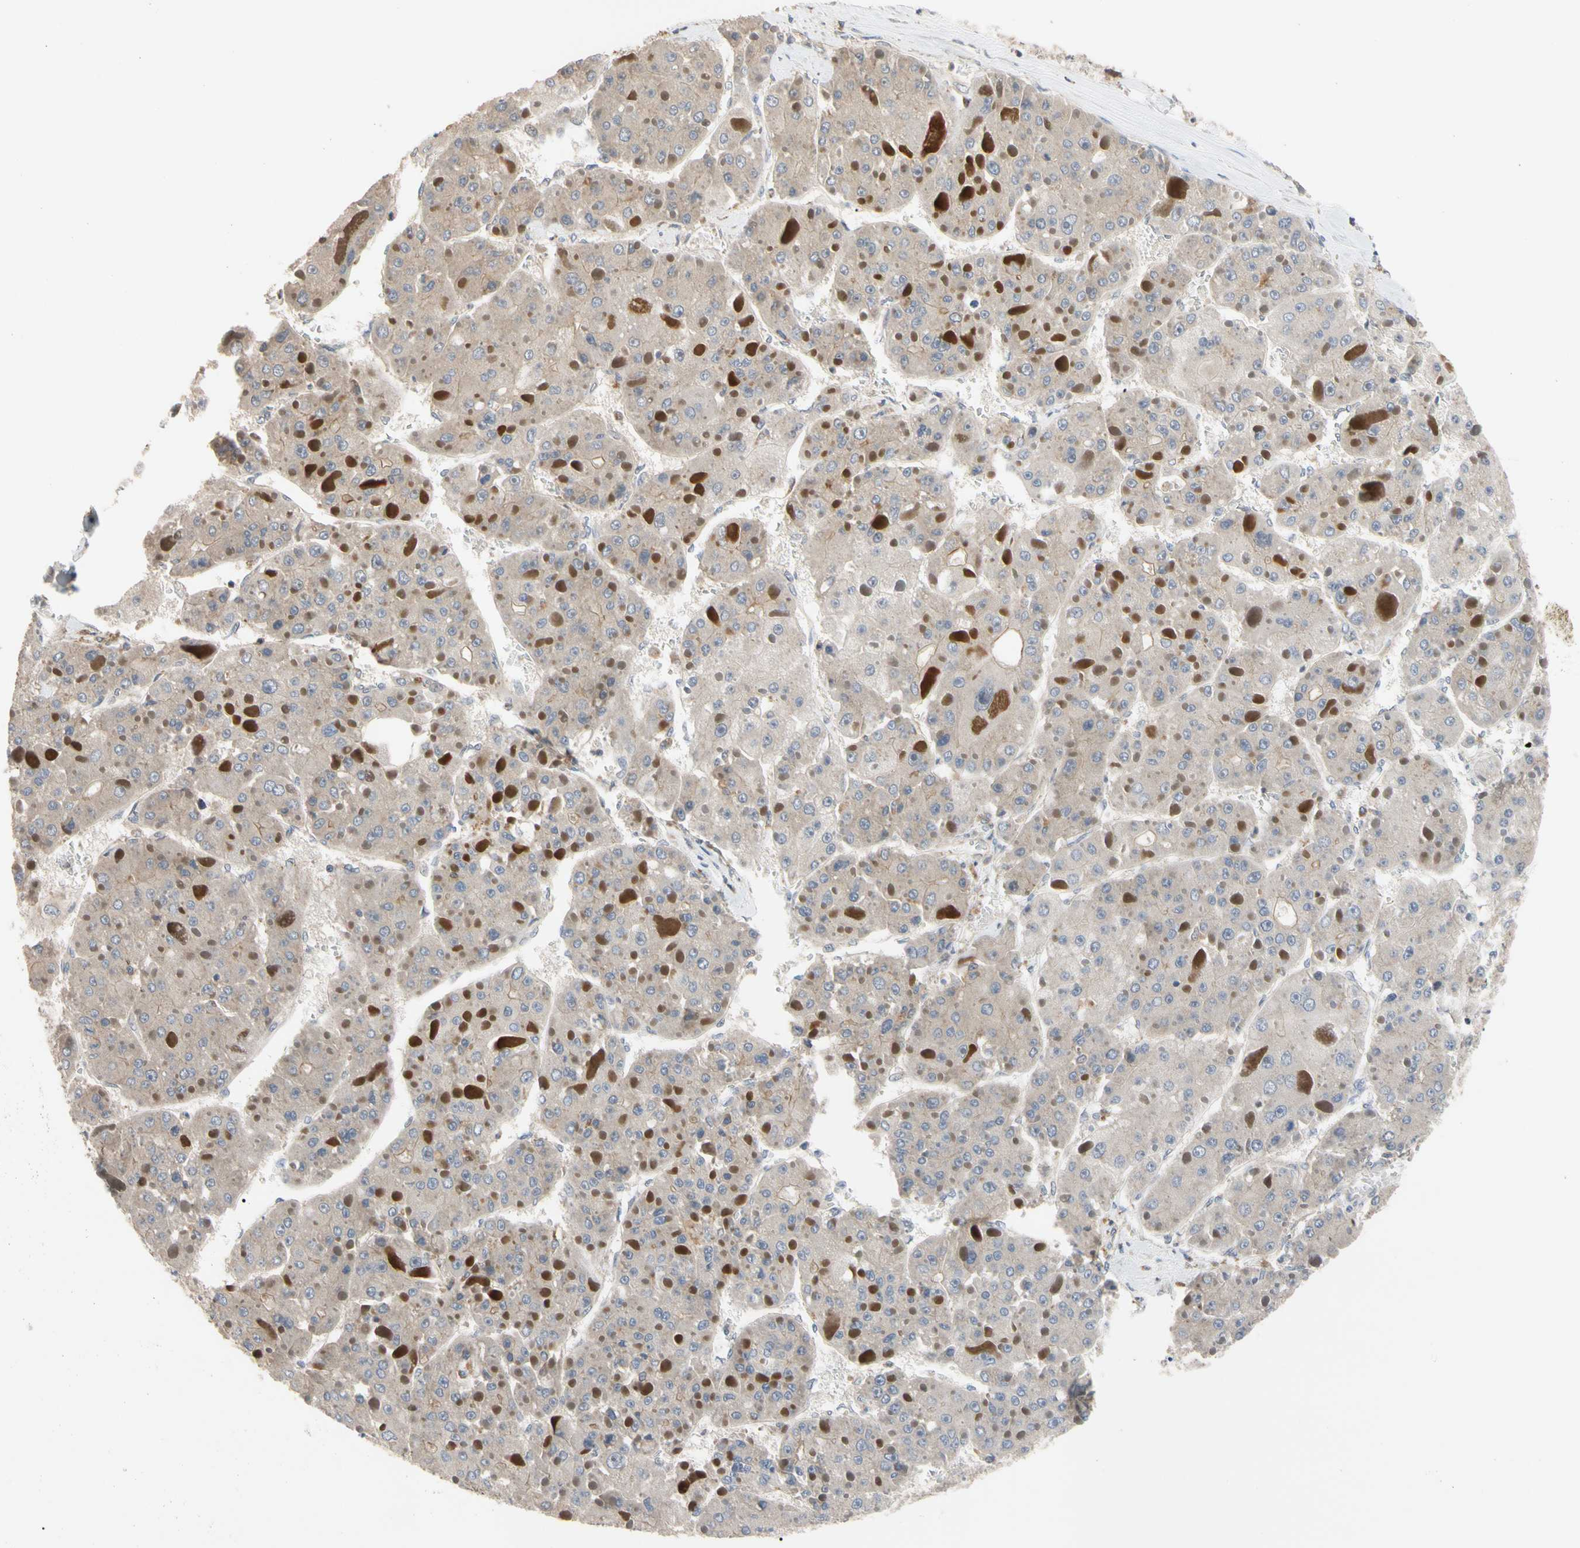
{"staining": {"intensity": "weak", "quantity": ">75%", "location": "cytoplasmic/membranous"}, "tissue": "liver cancer", "cell_type": "Tumor cells", "image_type": "cancer", "snomed": [{"axis": "morphology", "description": "Carcinoma, Hepatocellular, NOS"}, {"axis": "topography", "description": "Liver"}], "caption": "Immunohistochemistry of hepatocellular carcinoma (liver) displays low levels of weak cytoplasmic/membranous positivity in approximately >75% of tumor cells.", "gene": "DPP8", "patient": {"sex": "female", "age": 73}}